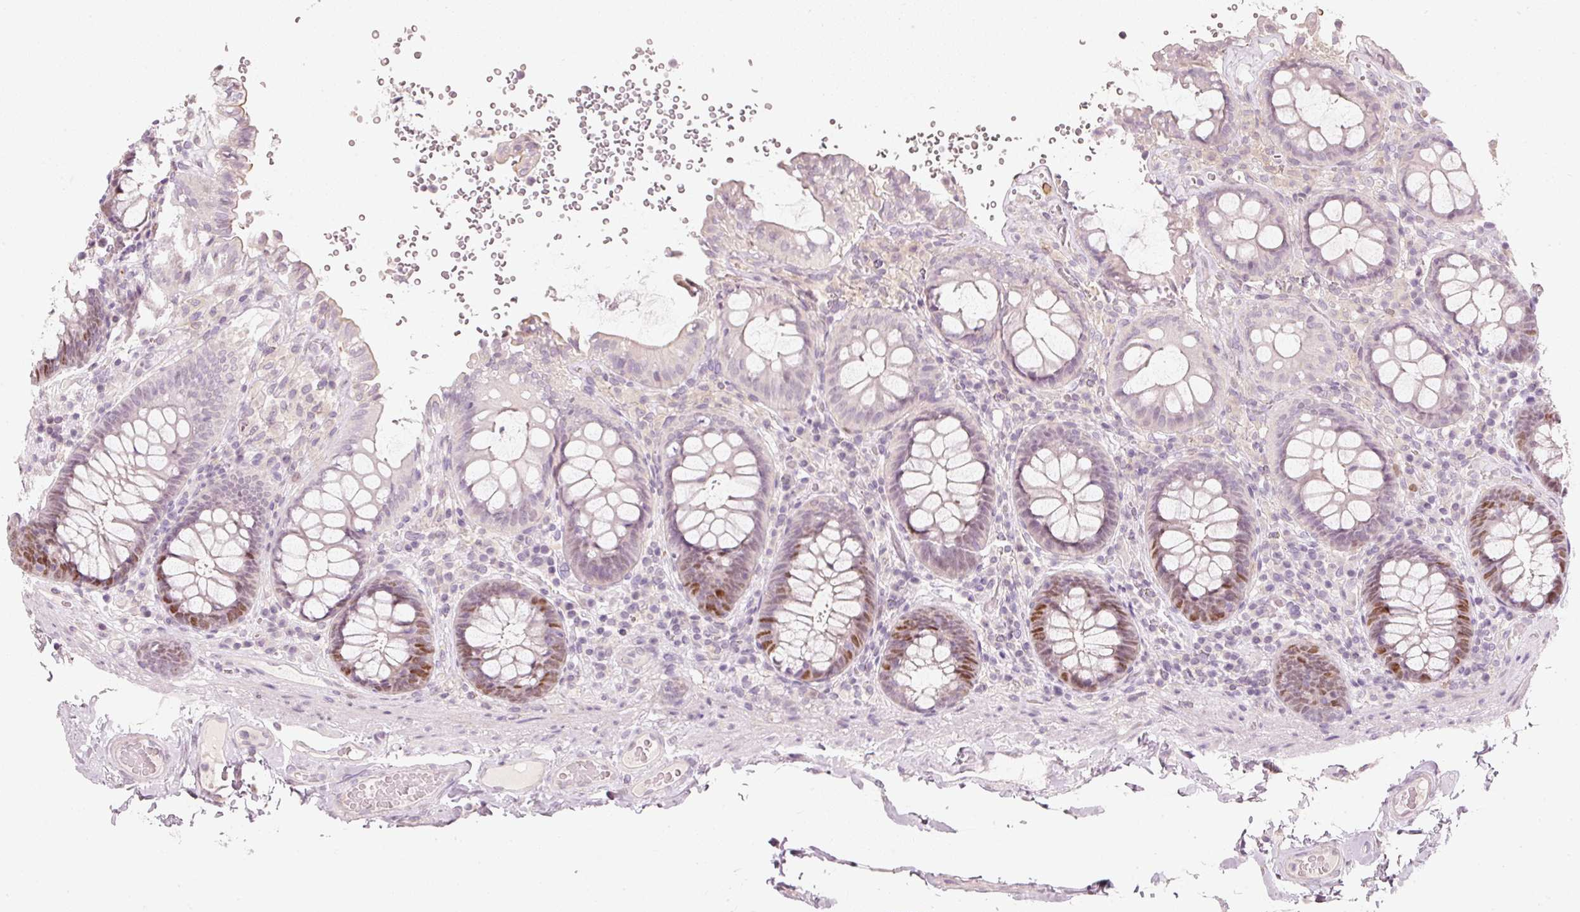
{"staining": {"intensity": "negative", "quantity": "none", "location": "none"}, "tissue": "colon", "cell_type": "Endothelial cells", "image_type": "normal", "snomed": [{"axis": "morphology", "description": "Normal tissue, NOS"}, {"axis": "topography", "description": "Colon"}], "caption": "Endothelial cells are negative for protein expression in unremarkable human colon. Nuclei are stained in blue.", "gene": "TREX2", "patient": {"sex": "male", "age": 84}}